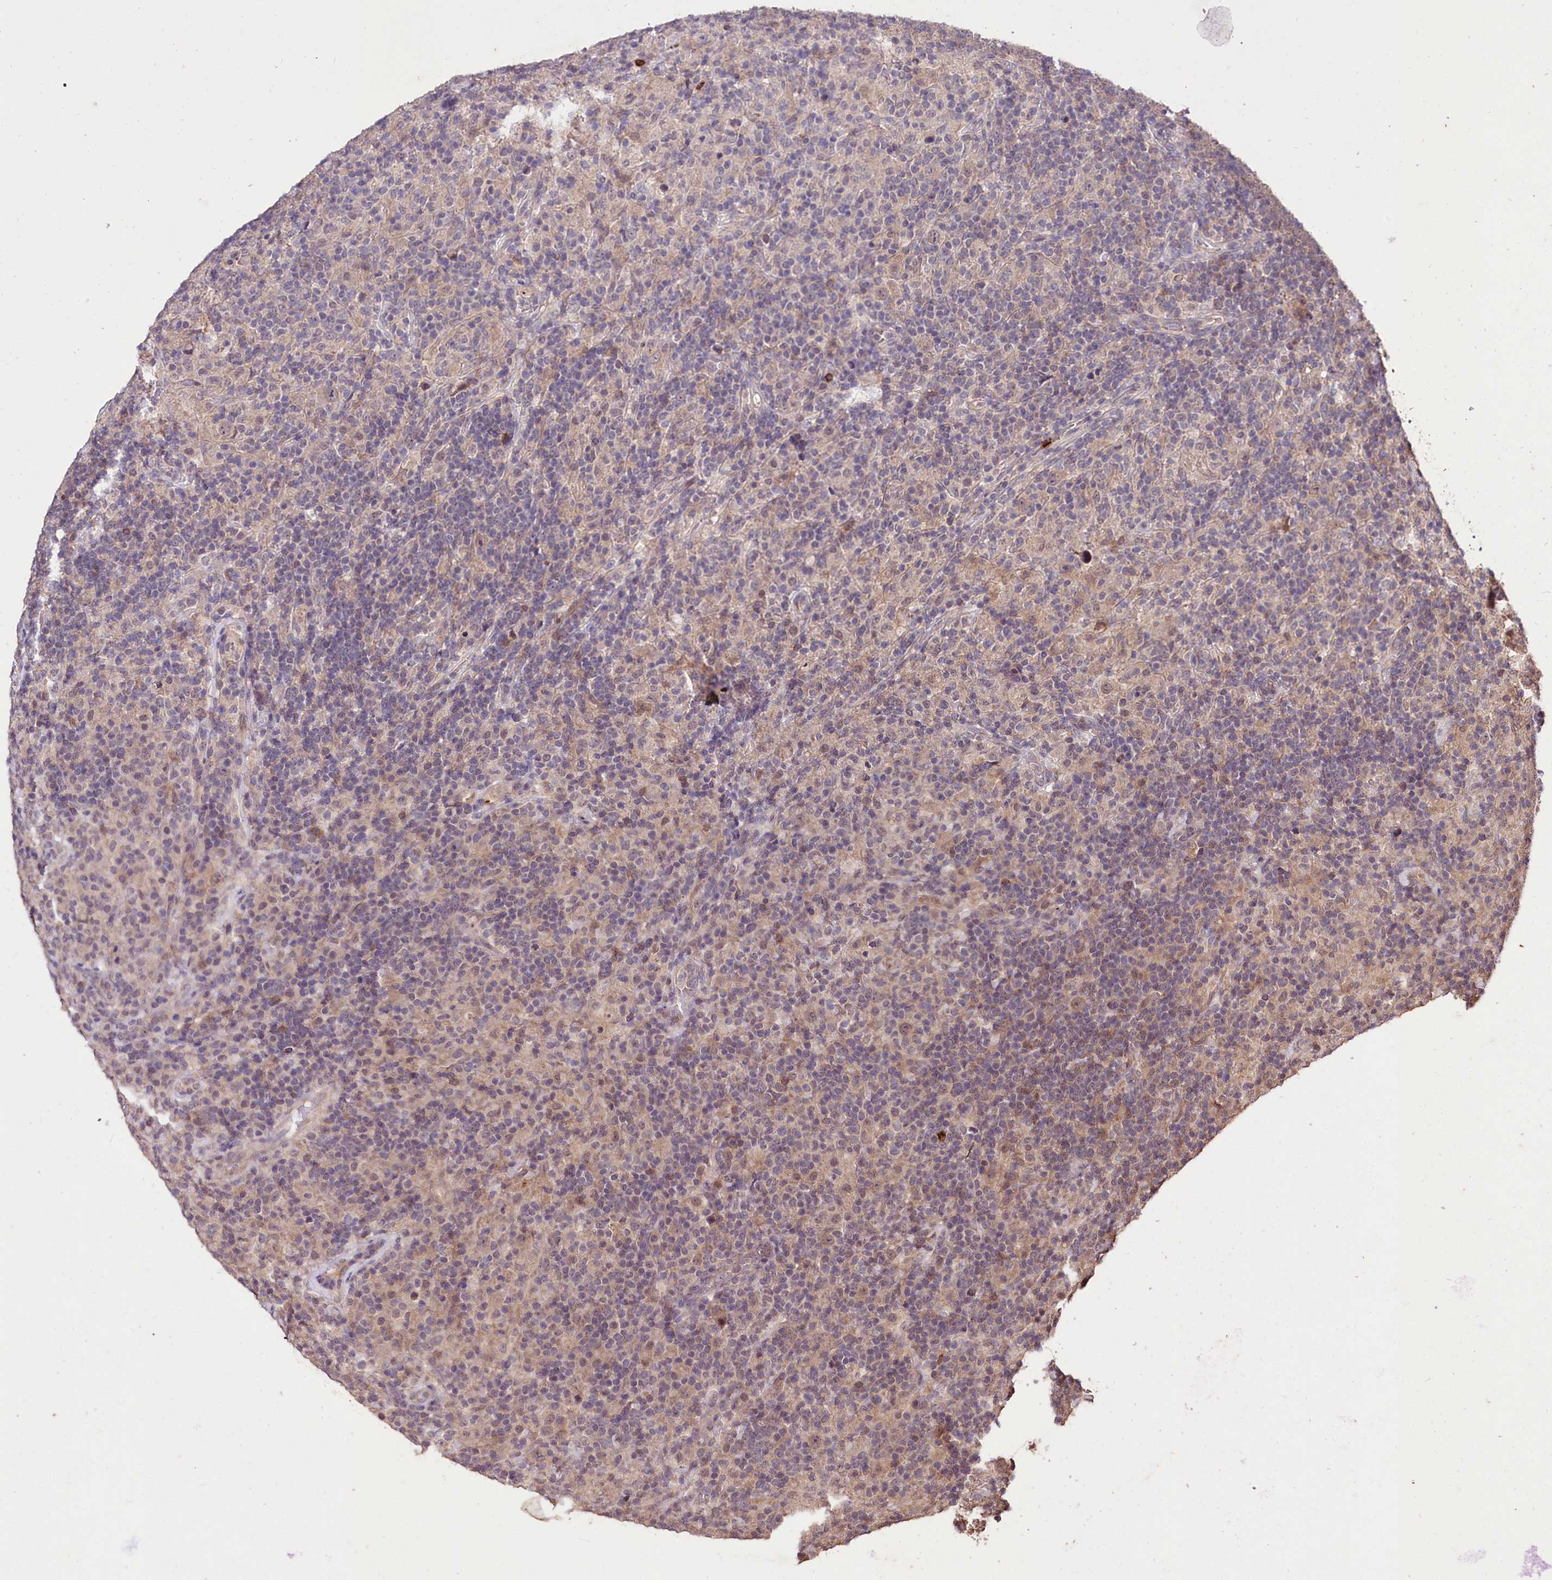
{"staining": {"intensity": "weak", "quantity": ">75%", "location": "cytoplasmic/membranous,nuclear"}, "tissue": "lymphoma", "cell_type": "Tumor cells", "image_type": "cancer", "snomed": [{"axis": "morphology", "description": "Hodgkin's disease, NOS"}, {"axis": "topography", "description": "Lymph node"}], "caption": "This is a photomicrograph of IHC staining of lymphoma, which shows weak staining in the cytoplasmic/membranous and nuclear of tumor cells.", "gene": "KLRB1", "patient": {"sex": "male", "age": 70}}